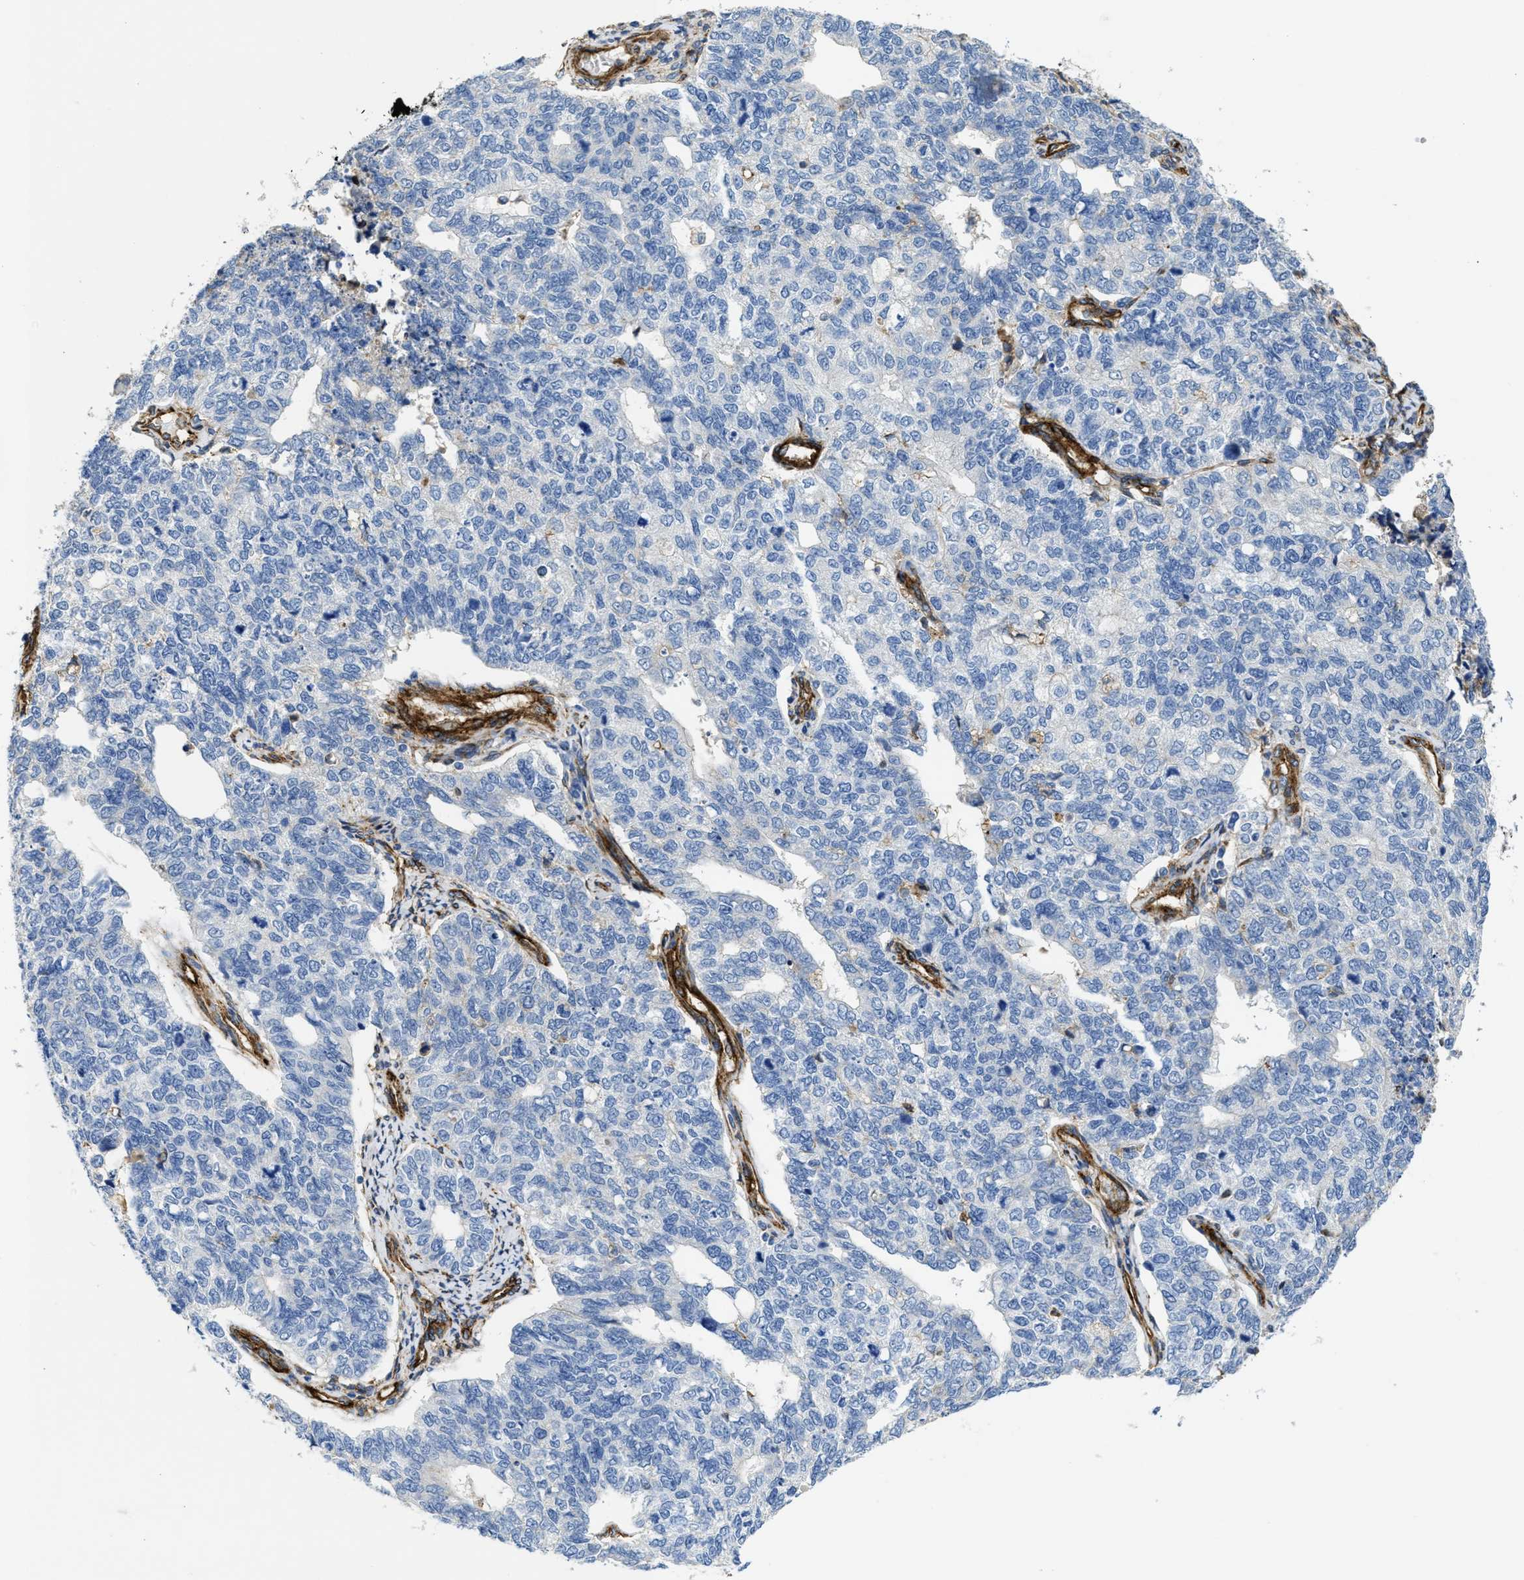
{"staining": {"intensity": "negative", "quantity": "none", "location": "none"}, "tissue": "cervical cancer", "cell_type": "Tumor cells", "image_type": "cancer", "snomed": [{"axis": "morphology", "description": "Squamous cell carcinoma, NOS"}, {"axis": "topography", "description": "Cervix"}], "caption": "This image is of cervical cancer (squamous cell carcinoma) stained with immunohistochemistry (IHC) to label a protein in brown with the nuclei are counter-stained blue. There is no staining in tumor cells.", "gene": "NAB1", "patient": {"sex": "female", "age": 63}}